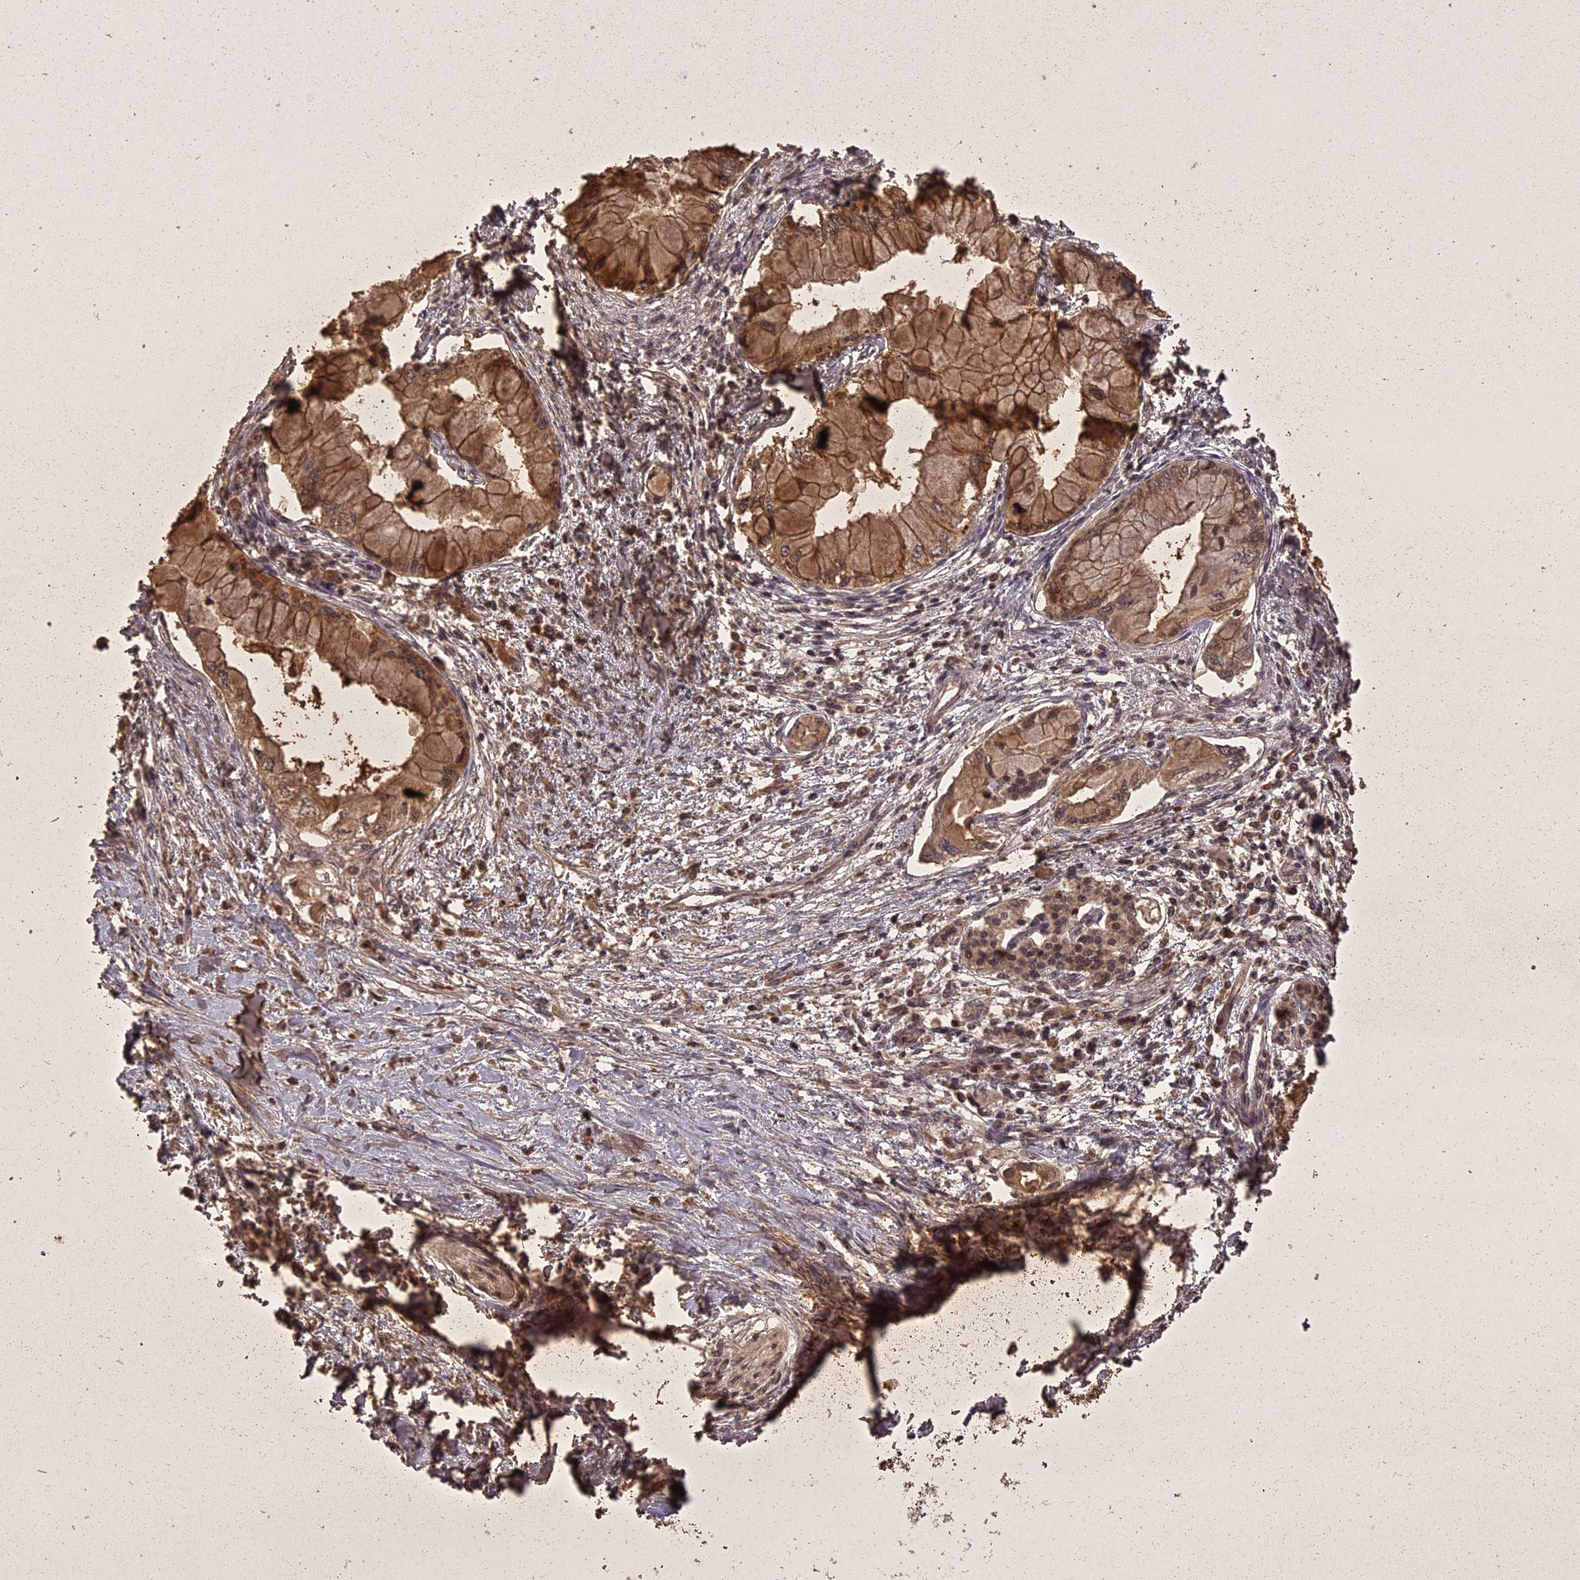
{"staining": {"intensity": "moderate", "quantity": ">75%", "location": "cytoplasmic/membranous"}, "tissue": "pancreatic cancer", "cell_type": "Tumor cells", "image_type": "cancer", "snomed": [{"axis": "morphology", "description": "Adenocarcinoma, NOS"}, {"axis": "topography", "description": "Pancreas"}], "caption": "A photomicrograph showing moderate cytoplasmic/membranous positivity in about >75% of tumor cells in pancreatic cancer, as visualized by brown immunohistochemical staining.", "gene": "ING5", "patient": {"sex": "male", "age": 48}}